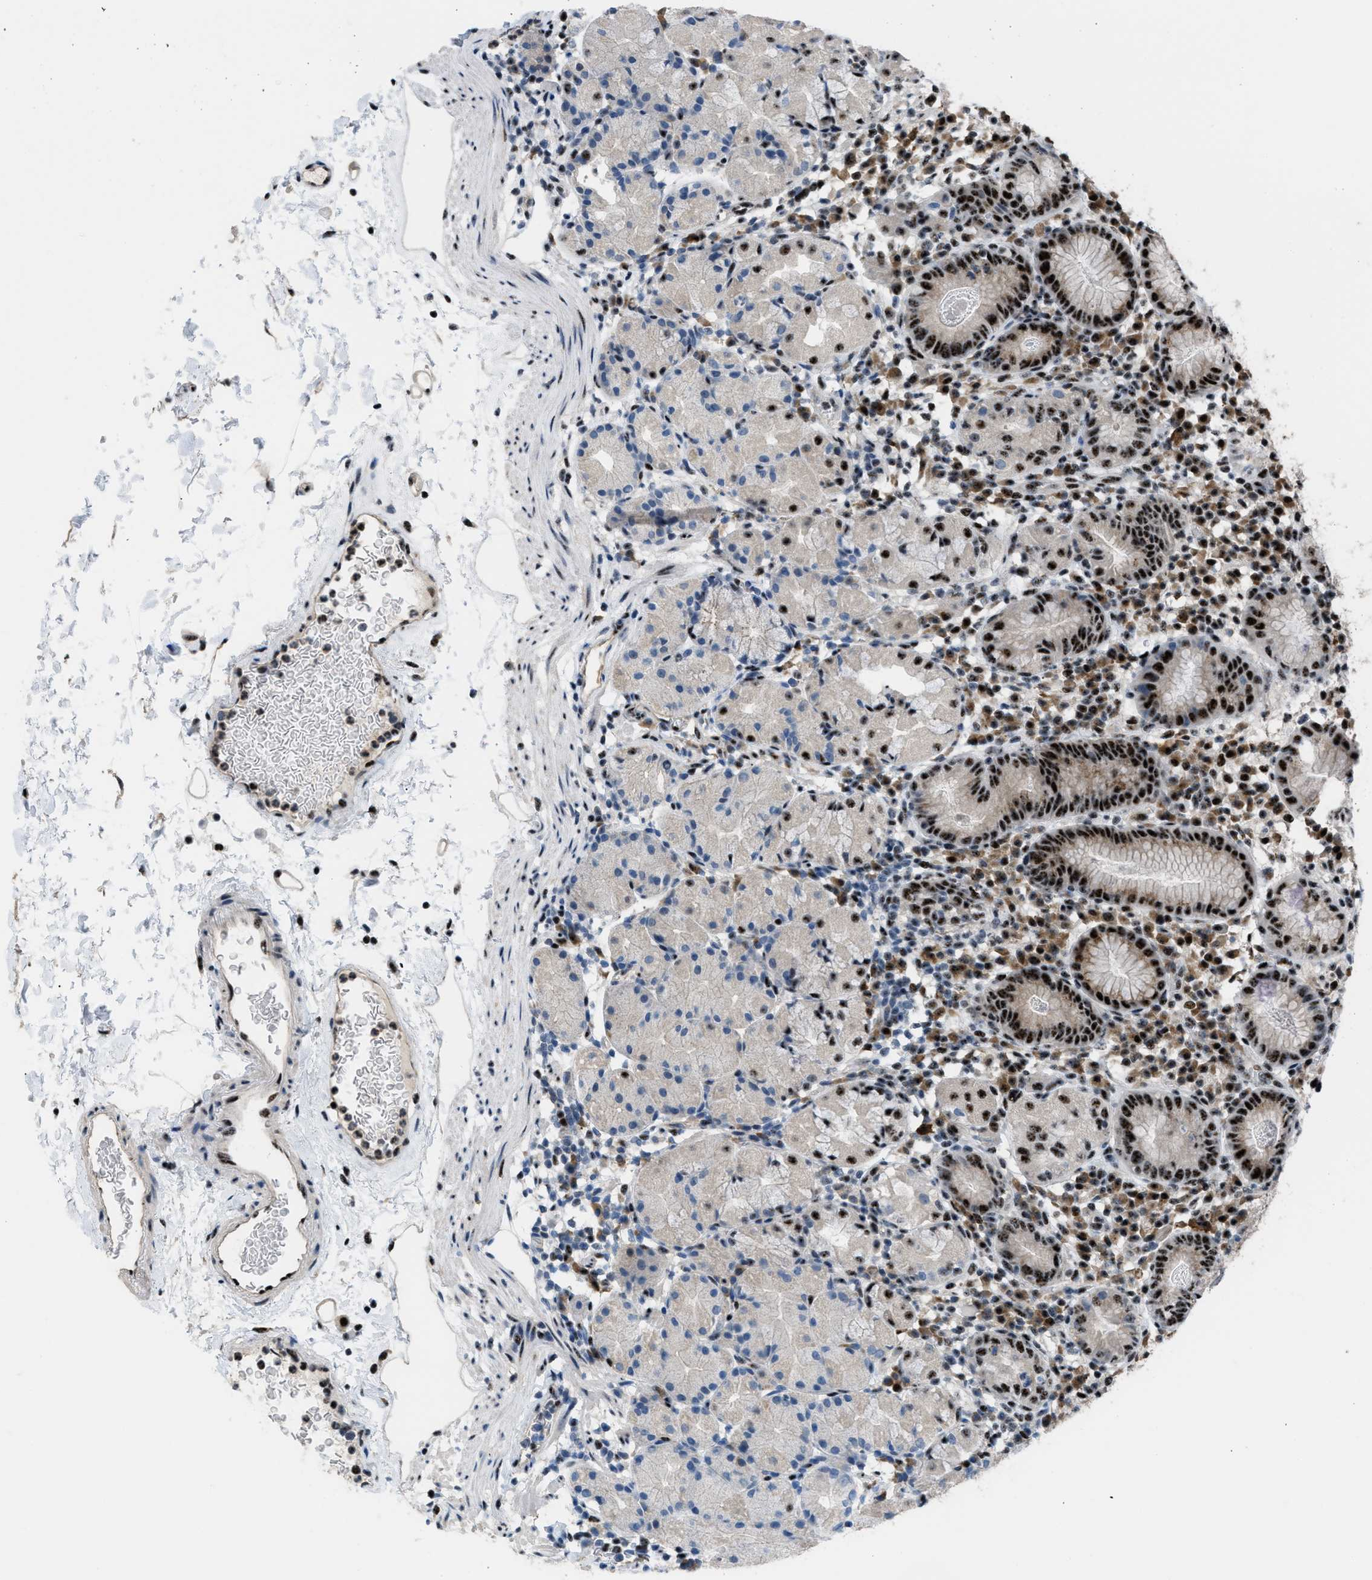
{"staining": {"intensity": "strong", "quantity": "25%-75%", "location": "nuclear"}, "tissue": "stomach", "cell_type": "Glandular cells", "image_type": "normal", "snomed": [{"axis": "morphology", "description": "Normal tissue, NOS"}, {"axis": "topography", "description": "Stomach"}, {"axis": "topography", "description": "Stomach, lower"}], "caption": "Strong nuclear protein staining is seen in about 25%-75% of glandular cells in stomach. (DAB (3,3'-diaminobenzidine) IHC with brightfield microscopy, high magnification).", "gene": "CDR2", "patient": {"sex": "female", "age": 75}}